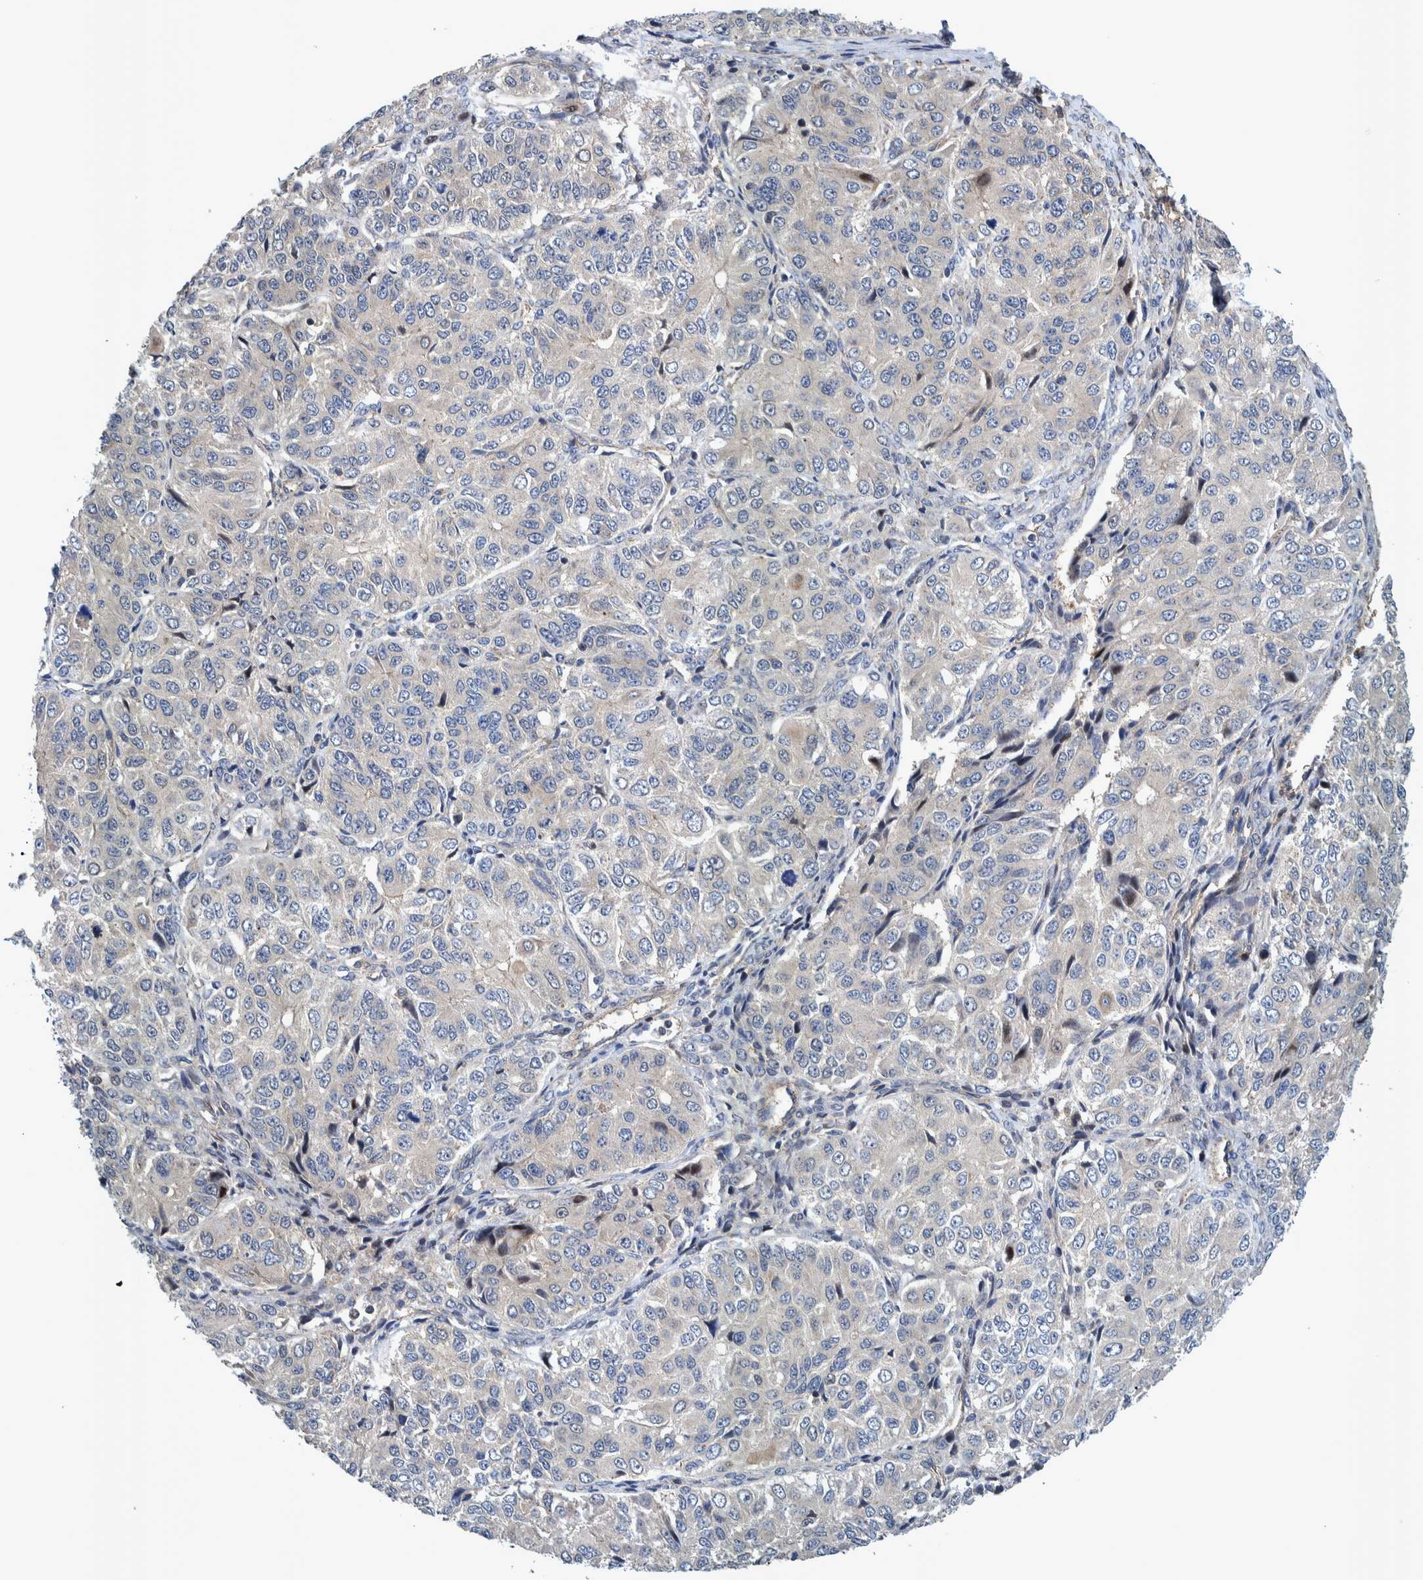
{"staining": {"intensity": "weak", "quantity": "<25%", "location": "cytoplasmic/membranous"}, "tissue": "ovarian cancer", "cell_type": "Tumor cells", "image_type": "cancer", "snomed": [{"axis": "morphology", "description": "Carcinoma, endometroid"}, {"axis": "topography", "description": "Ovary"}], "caption": "The IHC photomicrograph has no significant positivity in tumor cells of endometroid carcinoma (ovarian) tissue.", "gene": "GRPEL2", "patient": {"sex": "female", "age": 51}}